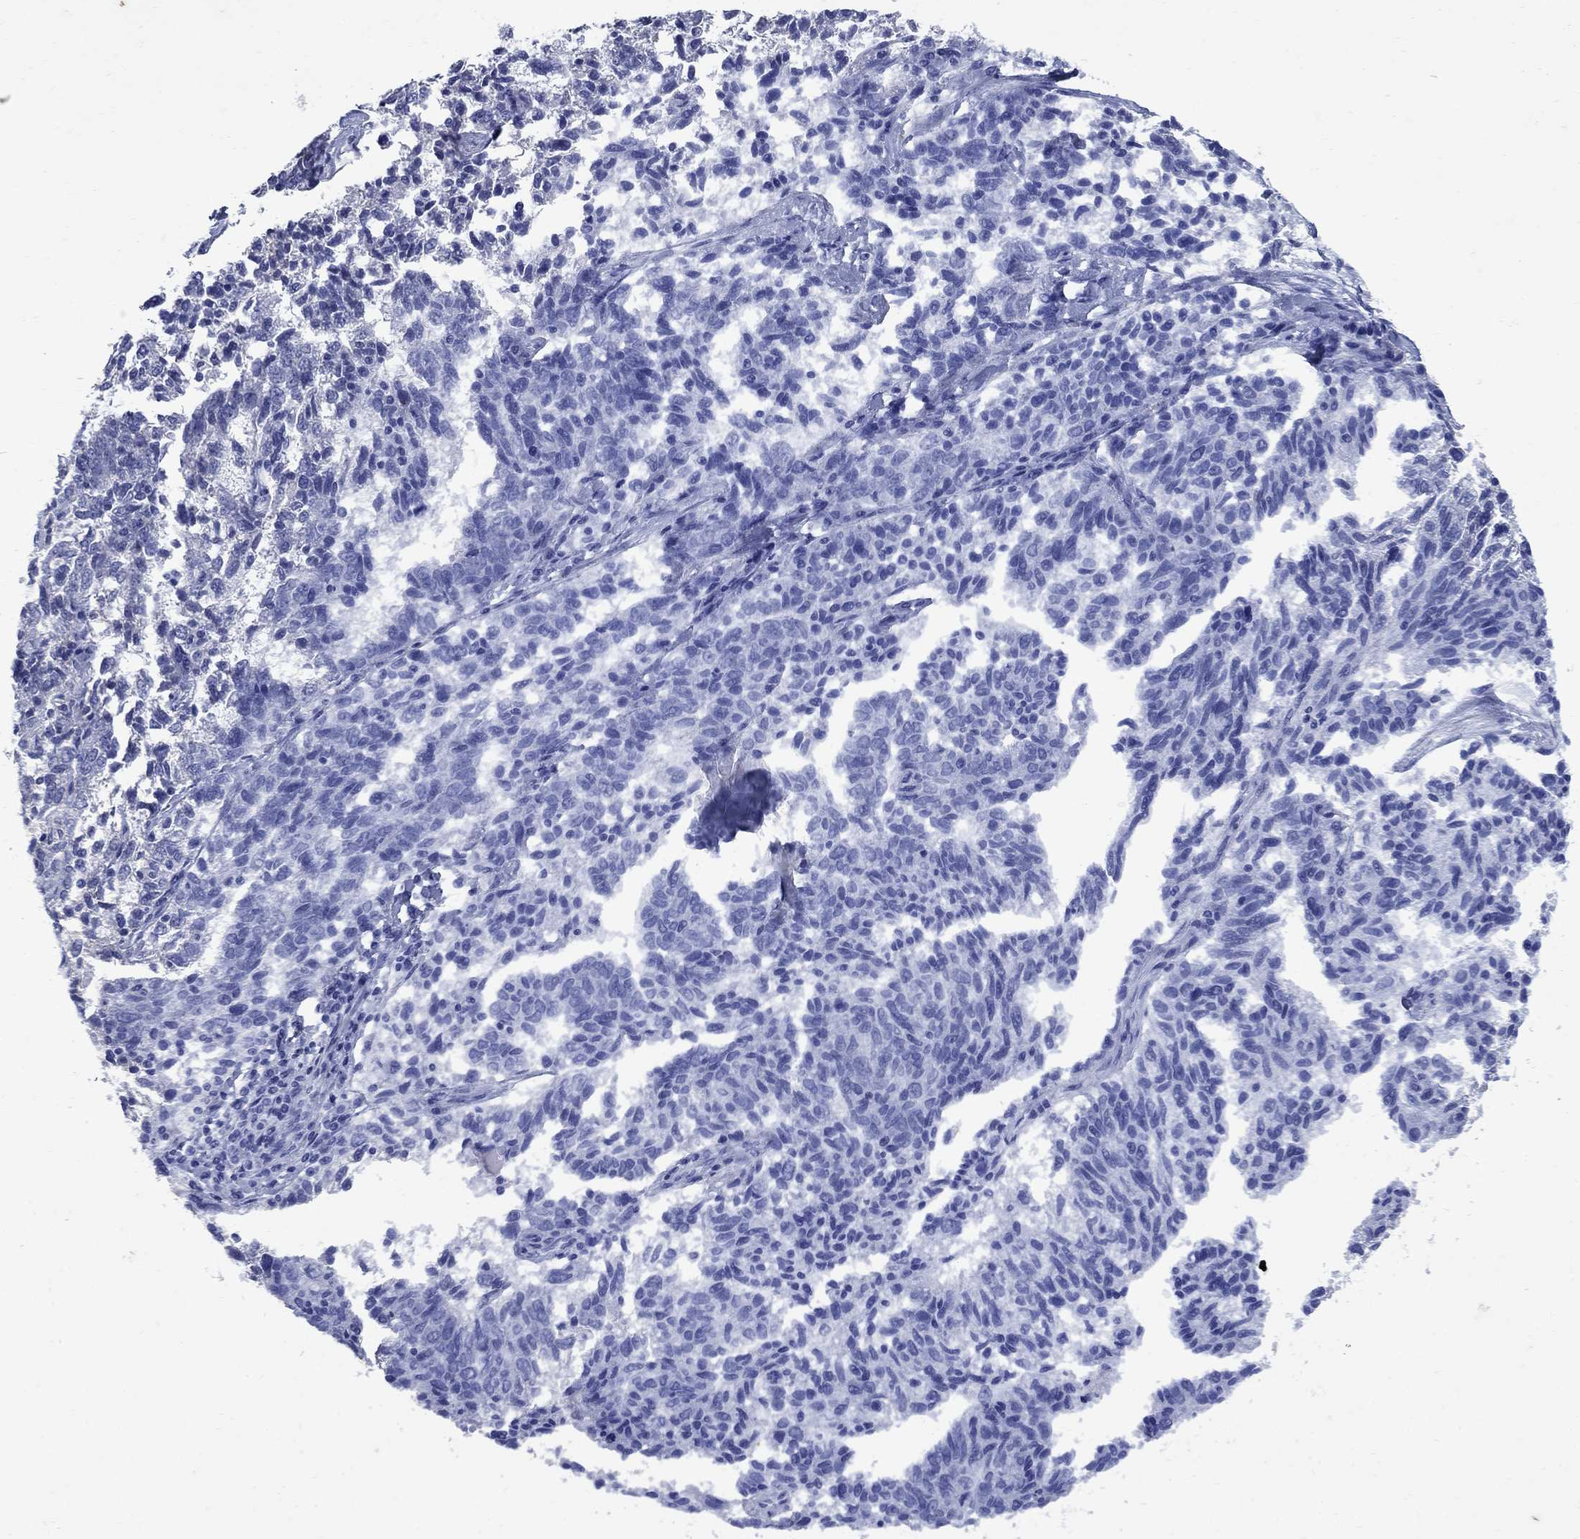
{"staining": {"intensity": "negative", "quantity": "none", "location": "none"}, "tissue": "ovarian cancer", "cell_type": "Tumor cells", "image_type": "cancer", "snomed": [{"axis": "morphology", "description": "Cystadenocarcinoma, serous, NOS"}, {"axis": "topography", "description": "Ovary"}], "caption": "Immunohistochemistry (IHC) micrograph of neoplastic tissue: serous cystadenocarcinoma (ovarian) stained with DAB (3,3'-diaminobenzidine) shows no significant protein staining in tumor cells.", "gene": "CD1A", "patient": {"sex": "female", "age": 71}}